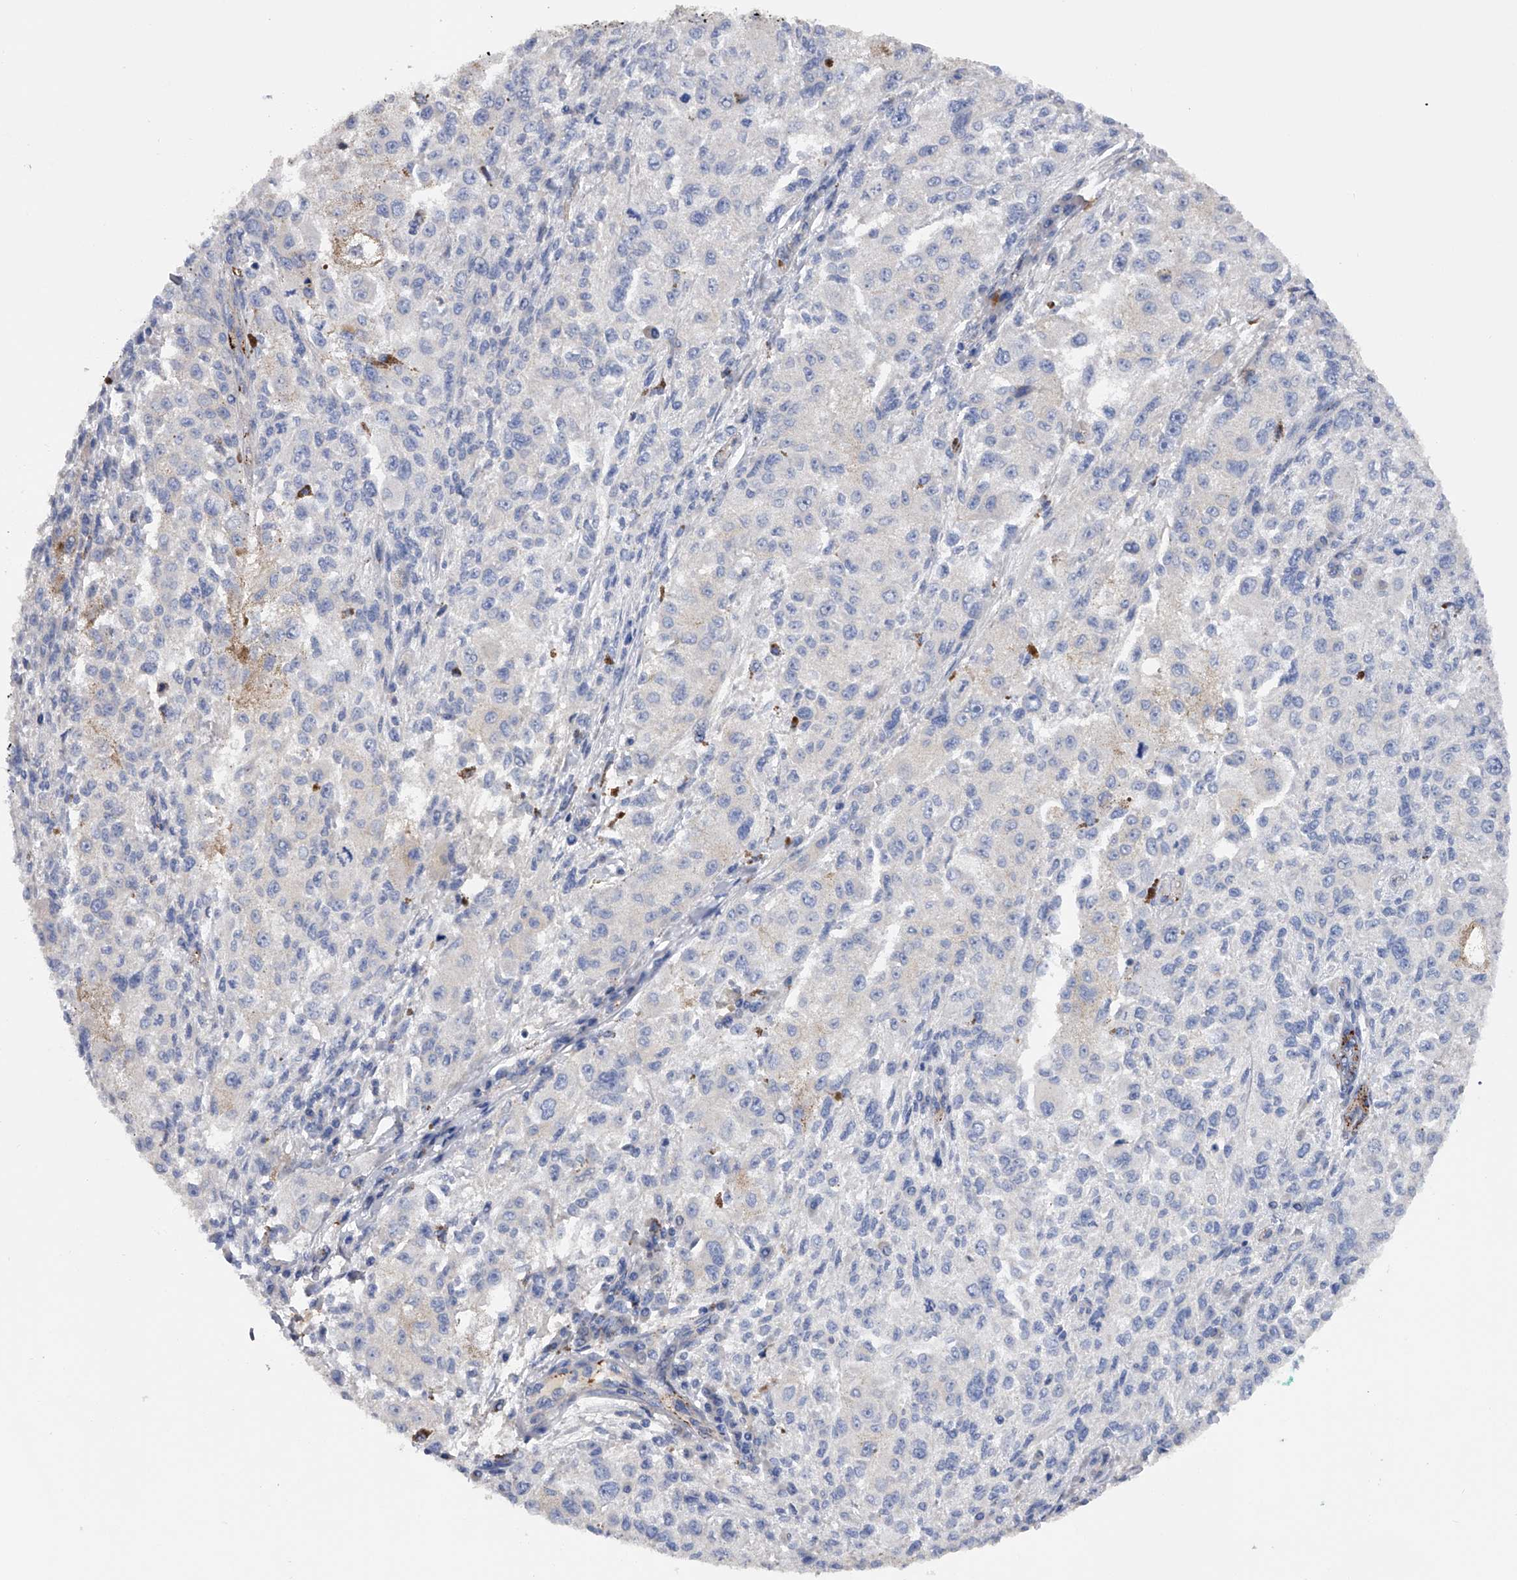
{"staining": {"intensity": "negative", "quantity": "none", "location": "none"}, "tissue": "melanoma", "cell_type": "Tumor cells", "image_type": "cancer", "snomed": [{"axis": "morphology", "description": "Necrosis, NOS"}, {"axis": "morphology", "description": "Malignant melanoma, NOS"}, {"axis": "topography", "description": "Skin"}], "caption": "The immunohistochemistry photomicrograph has no significant expression in tumor cells of melanoma tissue.", "gene": "RWDD2A", "patient": {"sex": "female", "age": 87}}